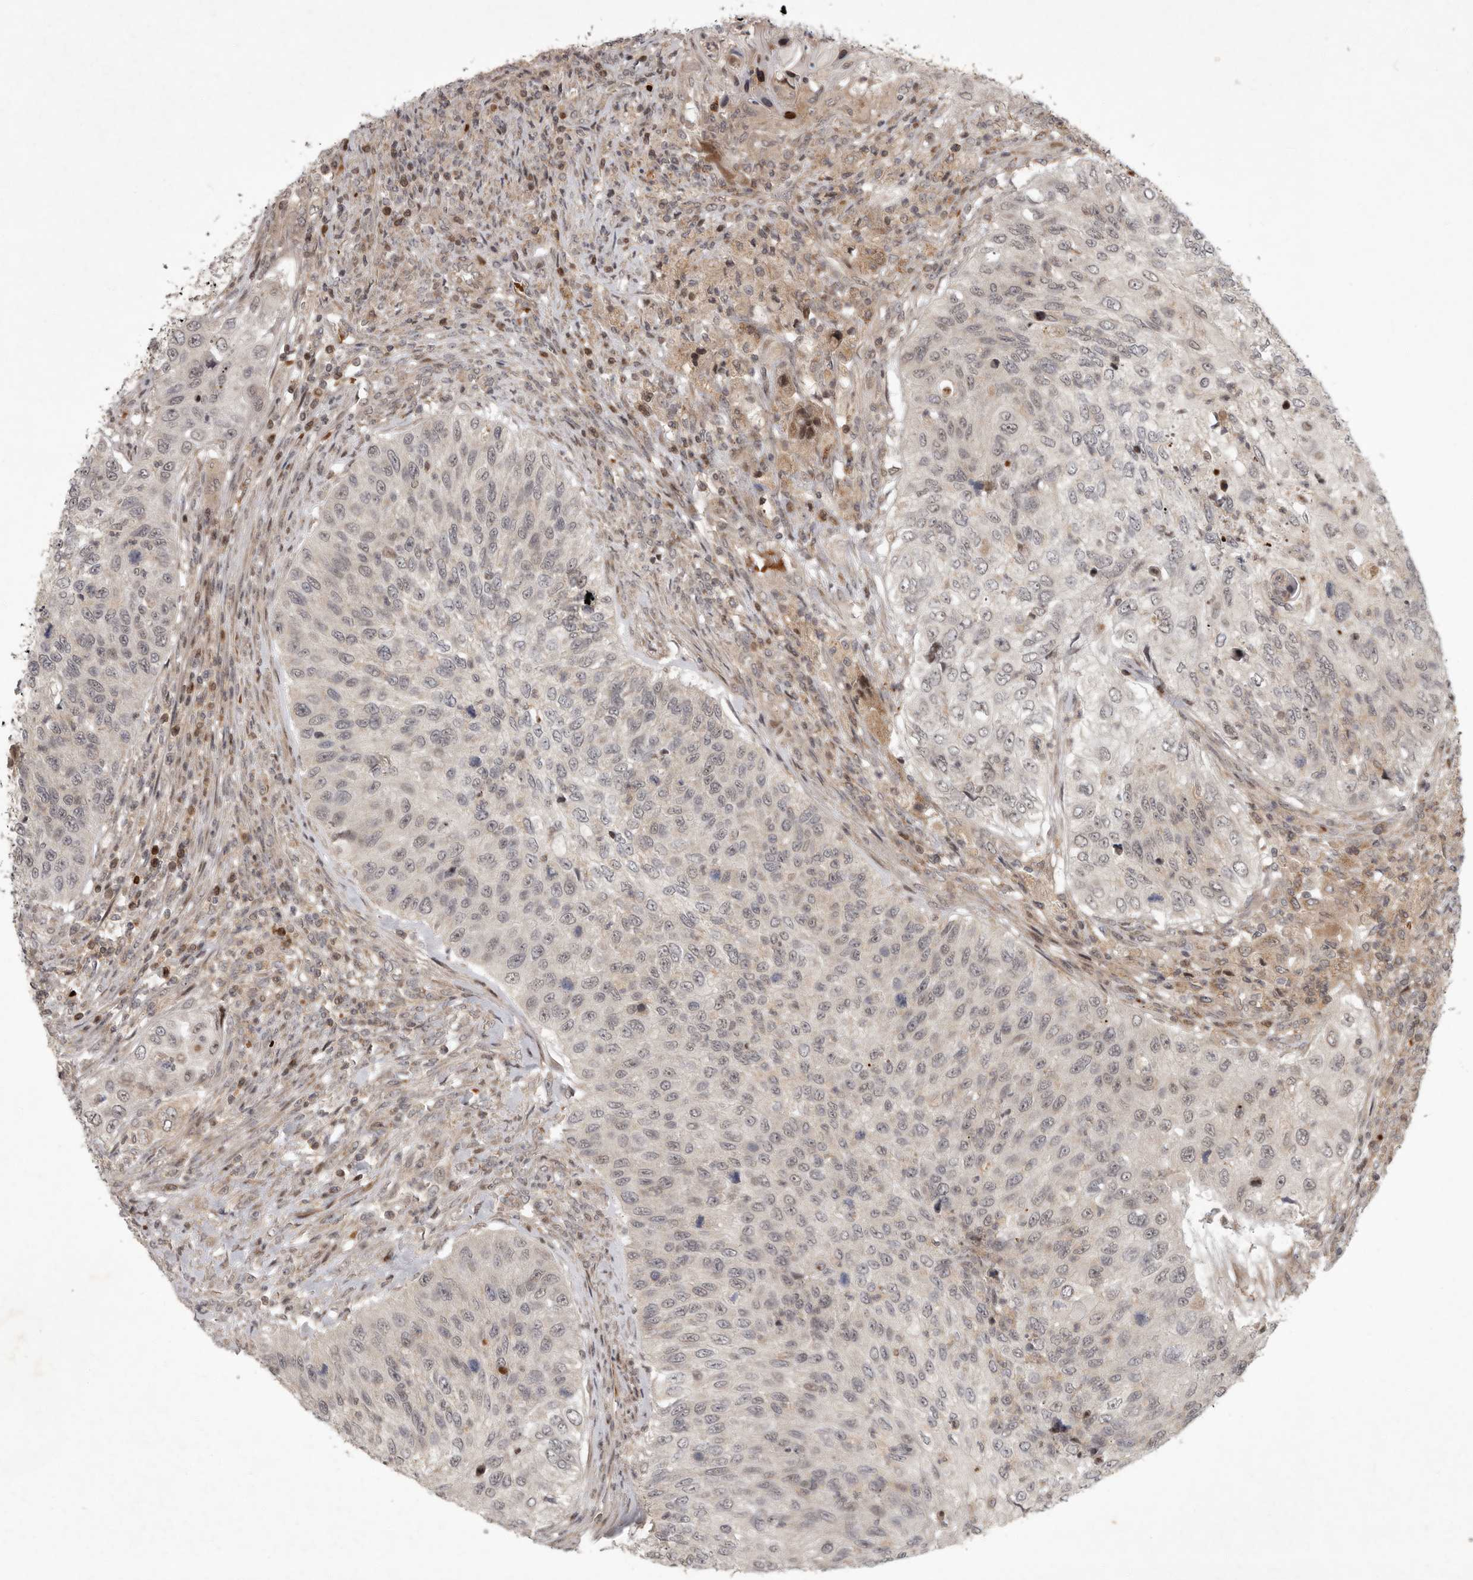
{"staining": {"intensity": "weak", "quantity": ">75%", "location": "nuclear"}, "tissue": "urothelial cancer", "cell_type": "Tumor cells", "image_type": "cancer", "snomed": [{"axis": "morphology", "description": "Urothelial carcinoma, High grade"}, {"axis": "topography", "description": "Urinary bladder"}], "caption": "This is a photomicrograph of IHC staining of high-grade urothelial carcinoma, which shows weak staining in the nuclear of tumor cells.", "gene": "RABIF", "patient": {"sex": "female", "age": 60}}